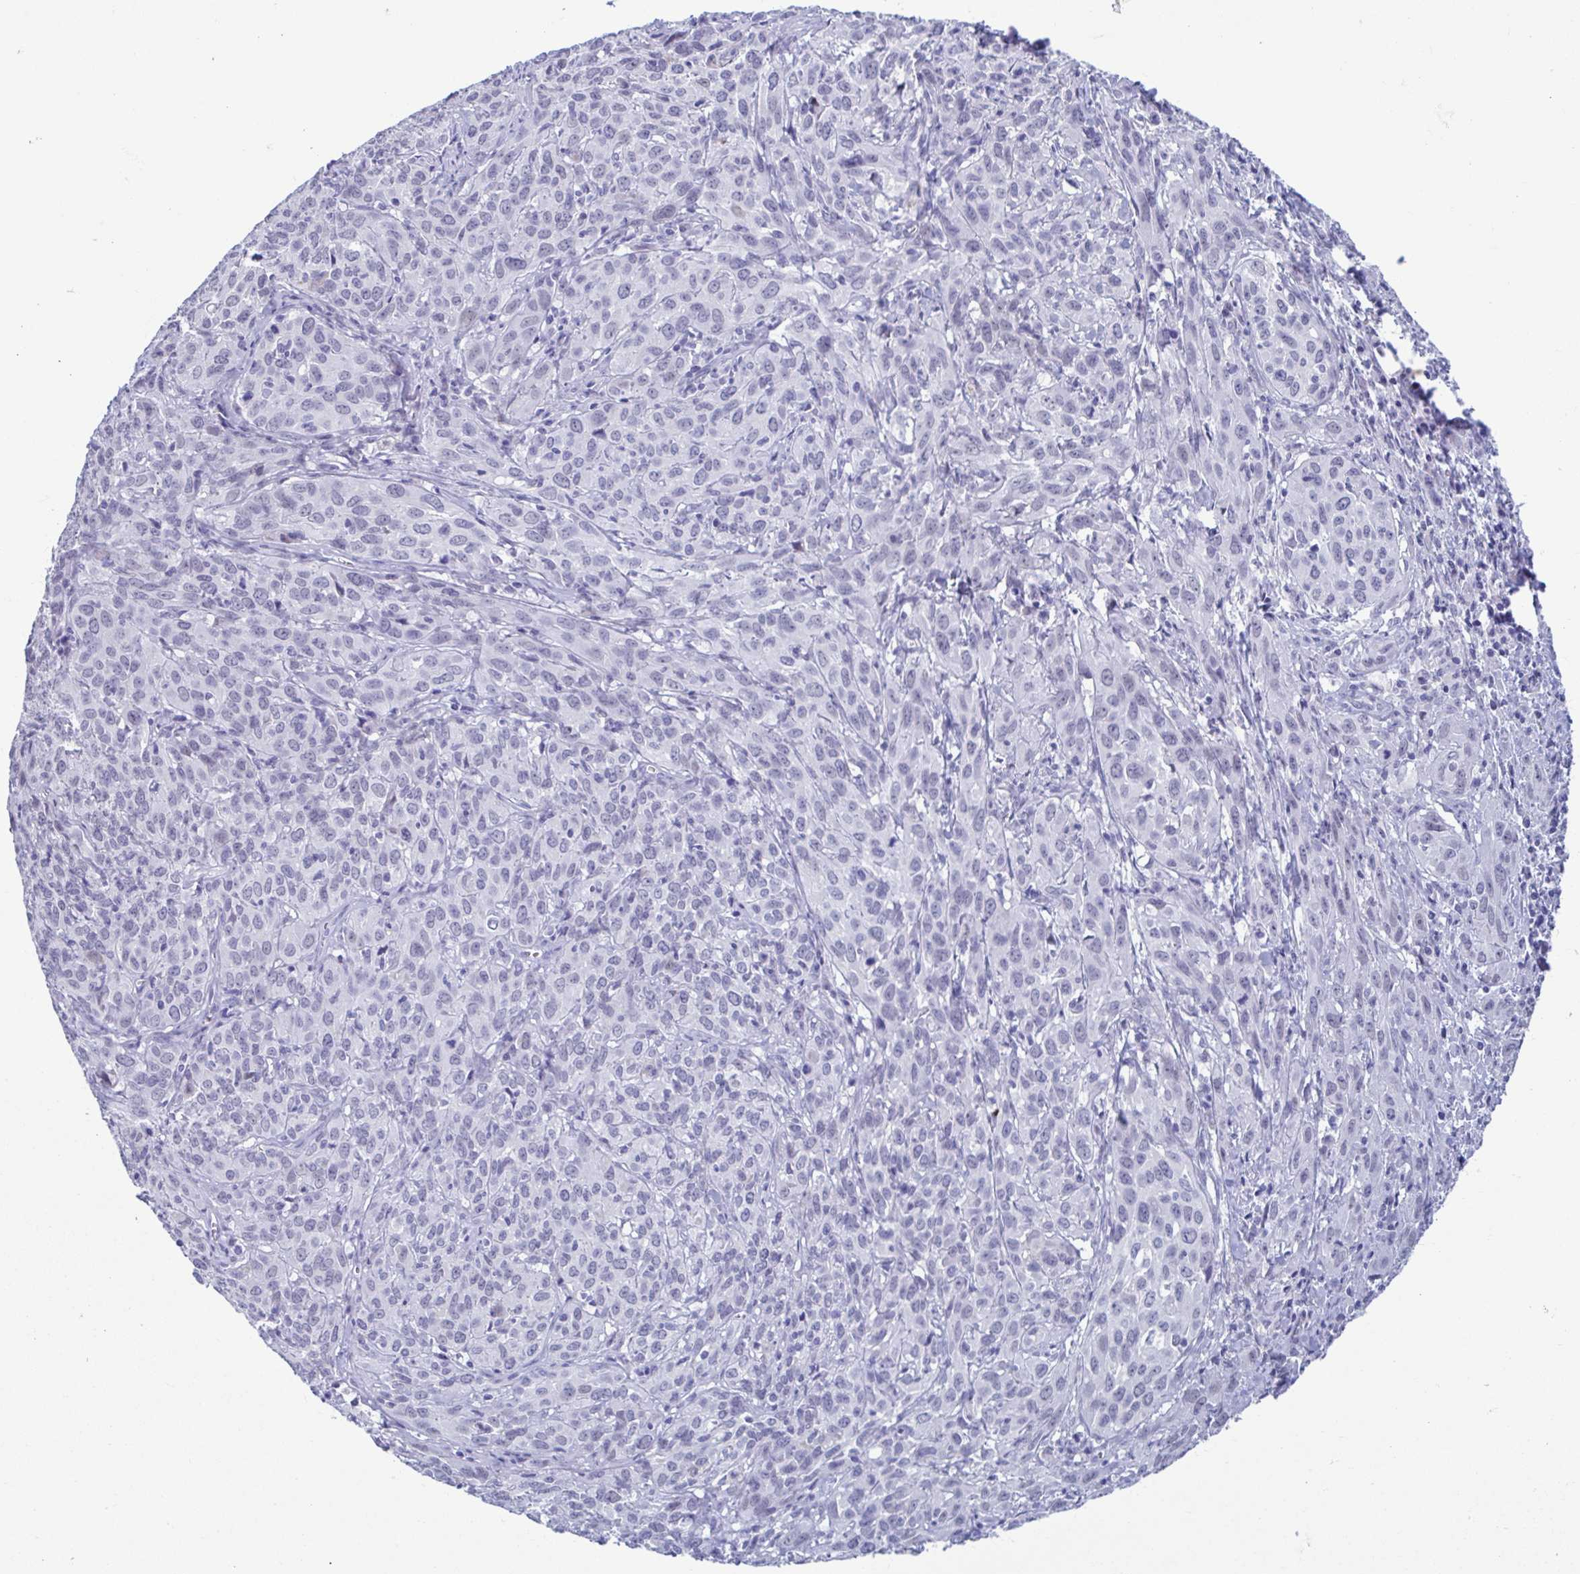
{"staining": {"intensity": "negative", "quantity": "none", "location": "none"}, "tissue": "cervical cancer", "cell_type": "Tumor cells", "image_type": "cancer", "snomed": [{"axis": "morphology", "description": "Squamous cell carcinoma, NOS"}, {"axis": "topography", "description": "Cervix"}], "caption": "Image shows no protein positivity in tumor cells of cervical cancer (squamous cell carcinoma) tissue.", "gene": "PERM1", "patient": {"sex": "female", "age": 51}}